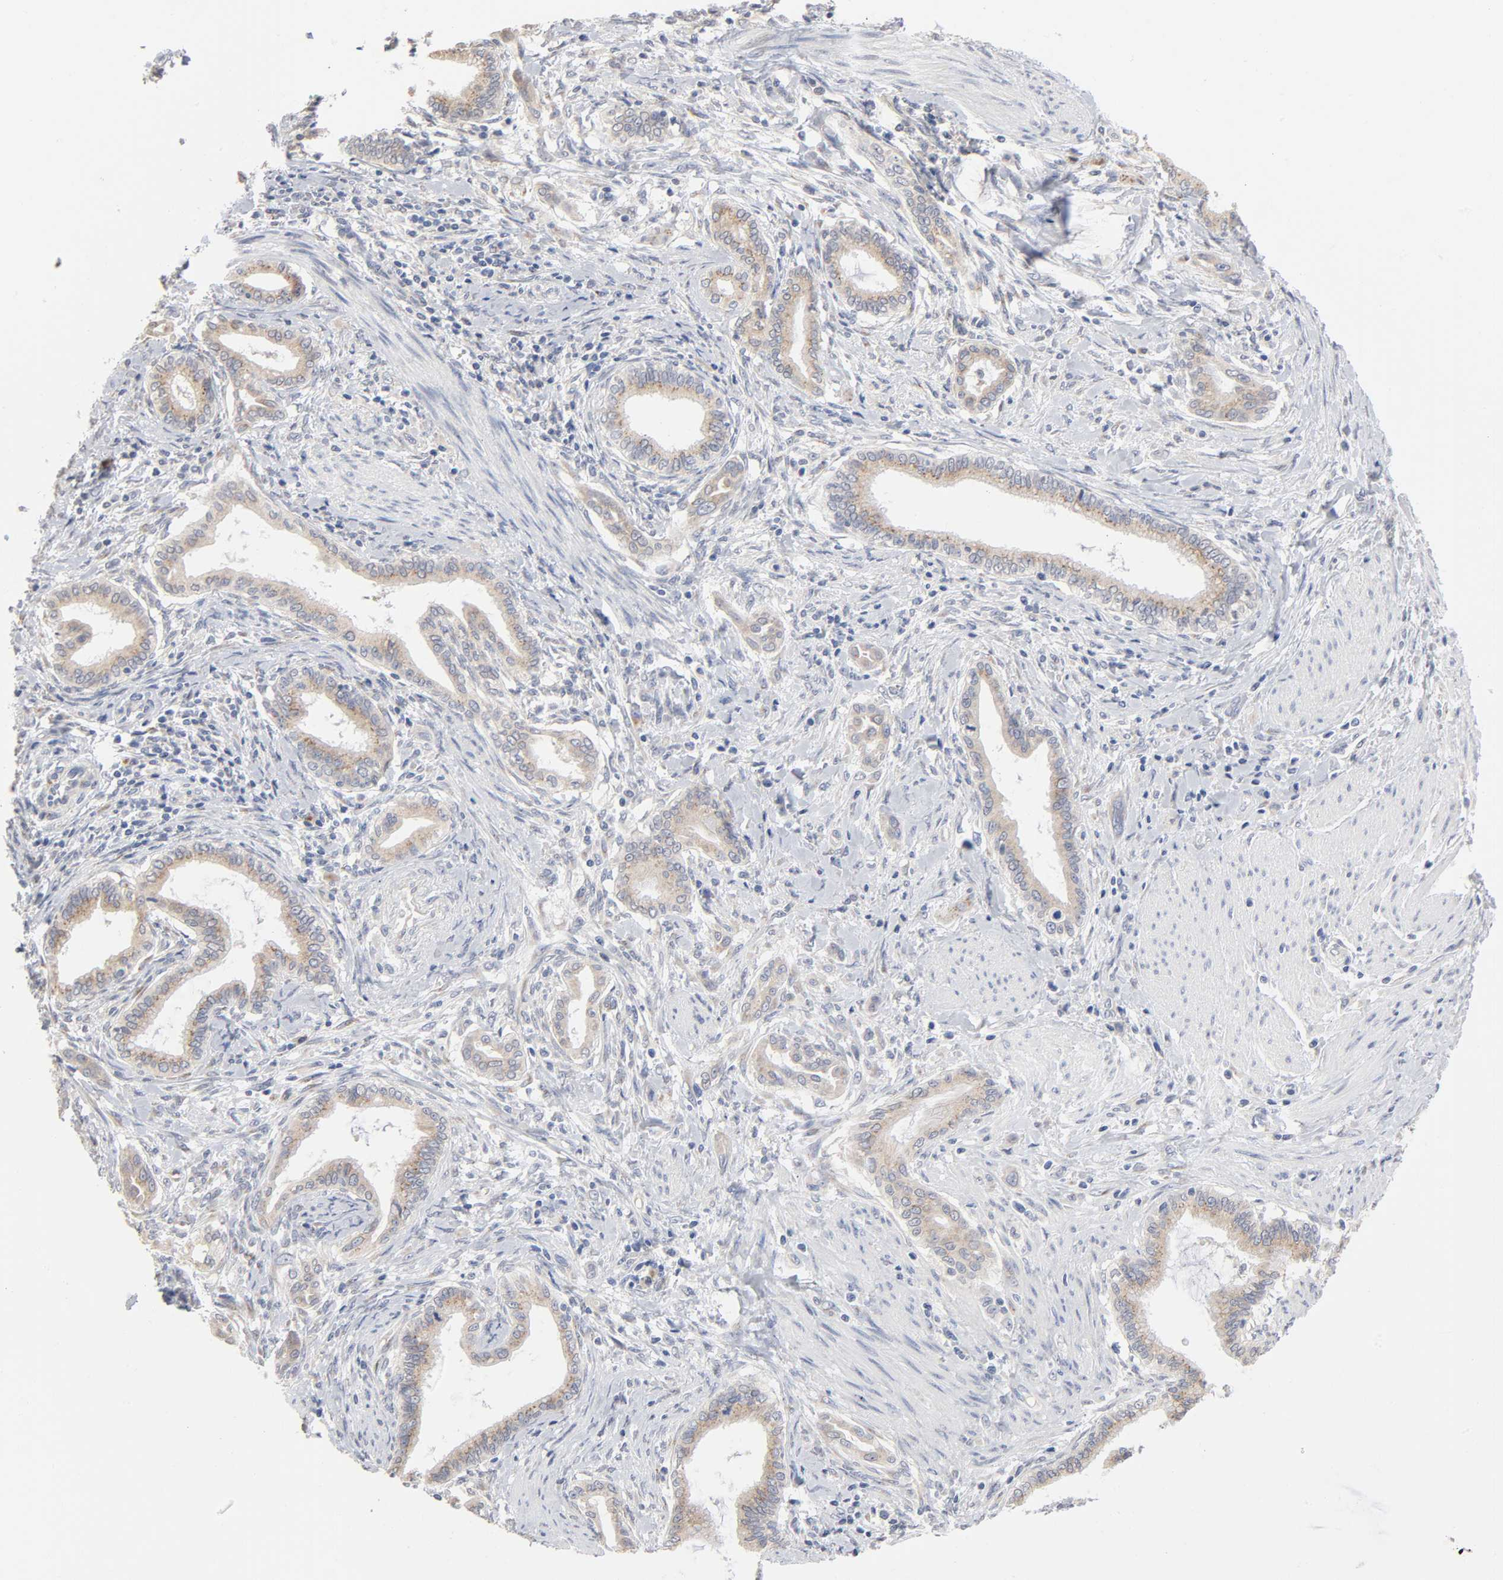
{"staining": {"intensity": "weak", "quantity": ">75%", "location": "cytoplasmic/membranous"}, "tissue": "pancreatic cancer", "cell_type": "Tumor cells", "image_type": "cancer", "snomed": [{"axis": "morphology", "description": "Adenocarcinoma, NOS"}, {"axis": "topography", "description": "Pancreas"}], "caption": "Brown immunohistochemical staining in adenocarcinoma (pancreatic) displays weak cytoplasmic/membranous positivity in approximately >75% of tumor cells.", "gene": "AK7", "patient": {"sex": "female", "age": 64}}